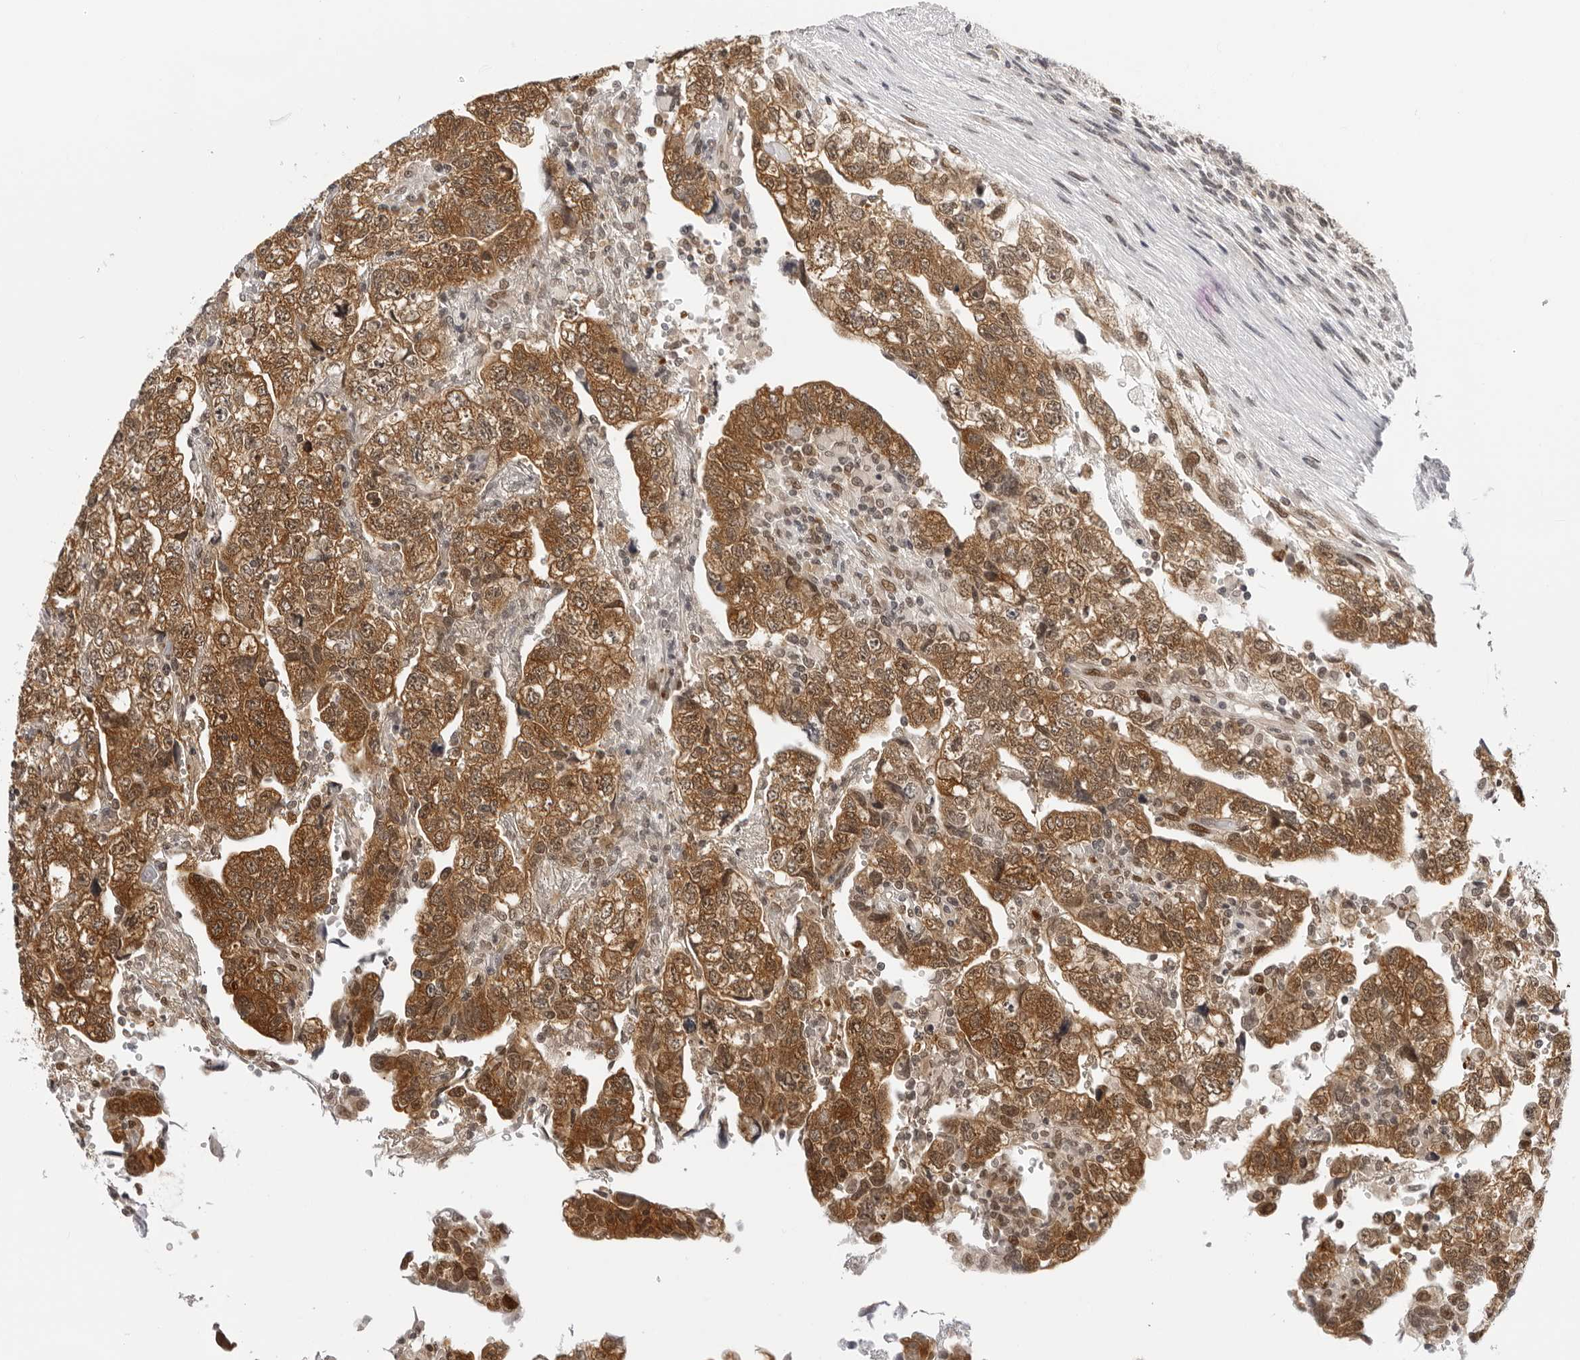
{"staining": {"intensity": "moderate", "quantity": ">75%", "location": "cytoplasmic/membranous"}, "tissue": "testis cancer", "cell_type": "Tumor cells", "image_type": "cancer", "snomed": [{"axis": "morphology", "description": "Normal tissue, NOS"}, {"axis": "morphology", "description": "Carcinoma, Embryonal, NOS"}, {"axis": "topography", "description": "Testis"}], "caption": "Protein expression by IHC reveals moderate cytoplasmic/membranous positivity in about >75% of tumor cells in testis cancer (embryonal carcinoma).", "gene": "WDR77", "patient": {"sex": "male", "age": 36}}